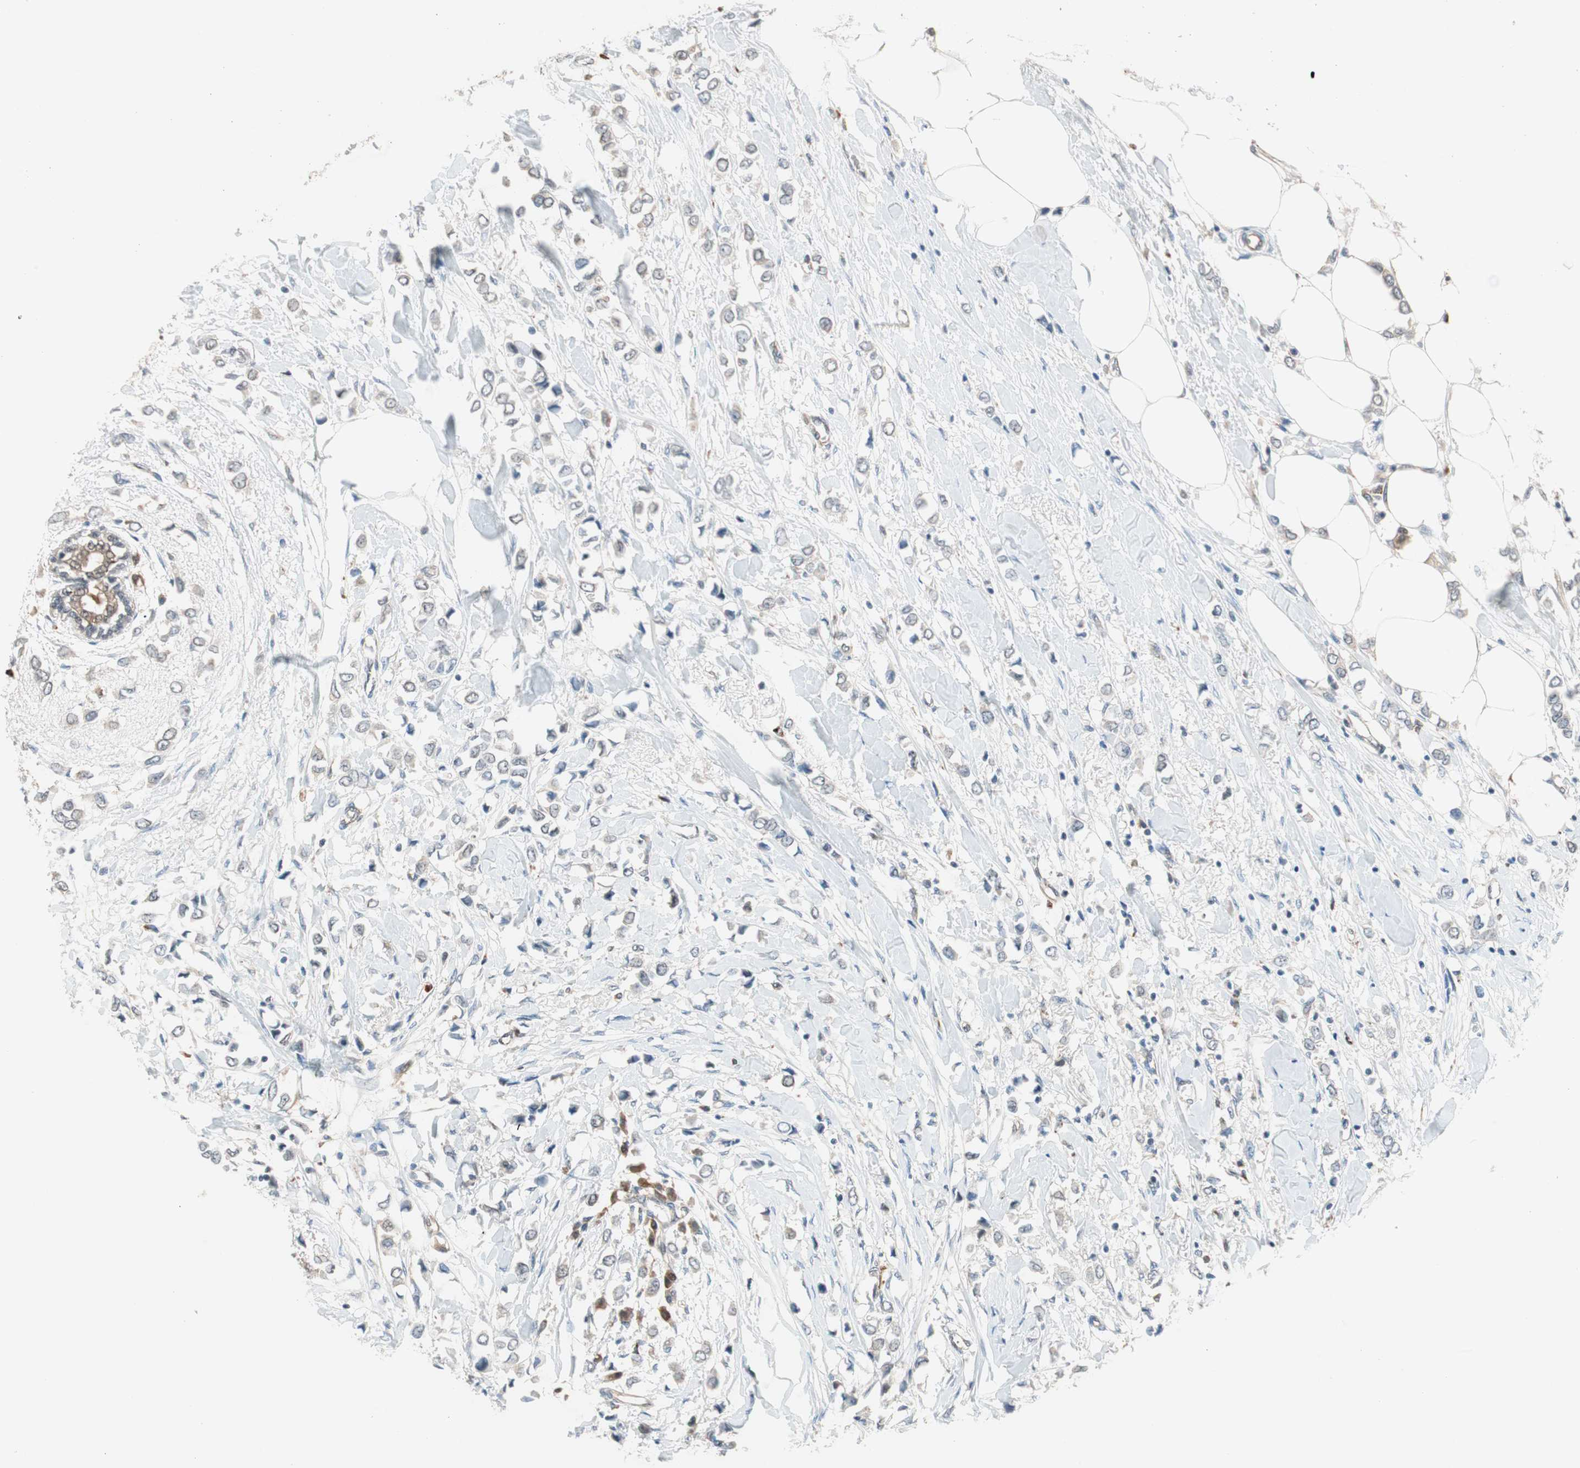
{"staining": {"intensity": "weak", "quantity": "<25%", "location": "cytoplasmic/membranous"}, "tissue": "breast cancer", "cell_type": "Tumor cells", "image_type": "cancer", "snomed": [{"axis": "morphology", "description": "Lobular carcinoma"}, {"axis": "topography", "description": "Breast"}], "caption": "Immunohistochemical staining of human breast lobular carcinoma shows no significant staining in tumor cells. (Stains: DAB immunohistochemistry (IHC) with hematoxylin counter stain, Microscopy: brightfield microscopy at high magnification).", "gene": "PIK3R3", "patient": {"sex": "female", "age": 51}}